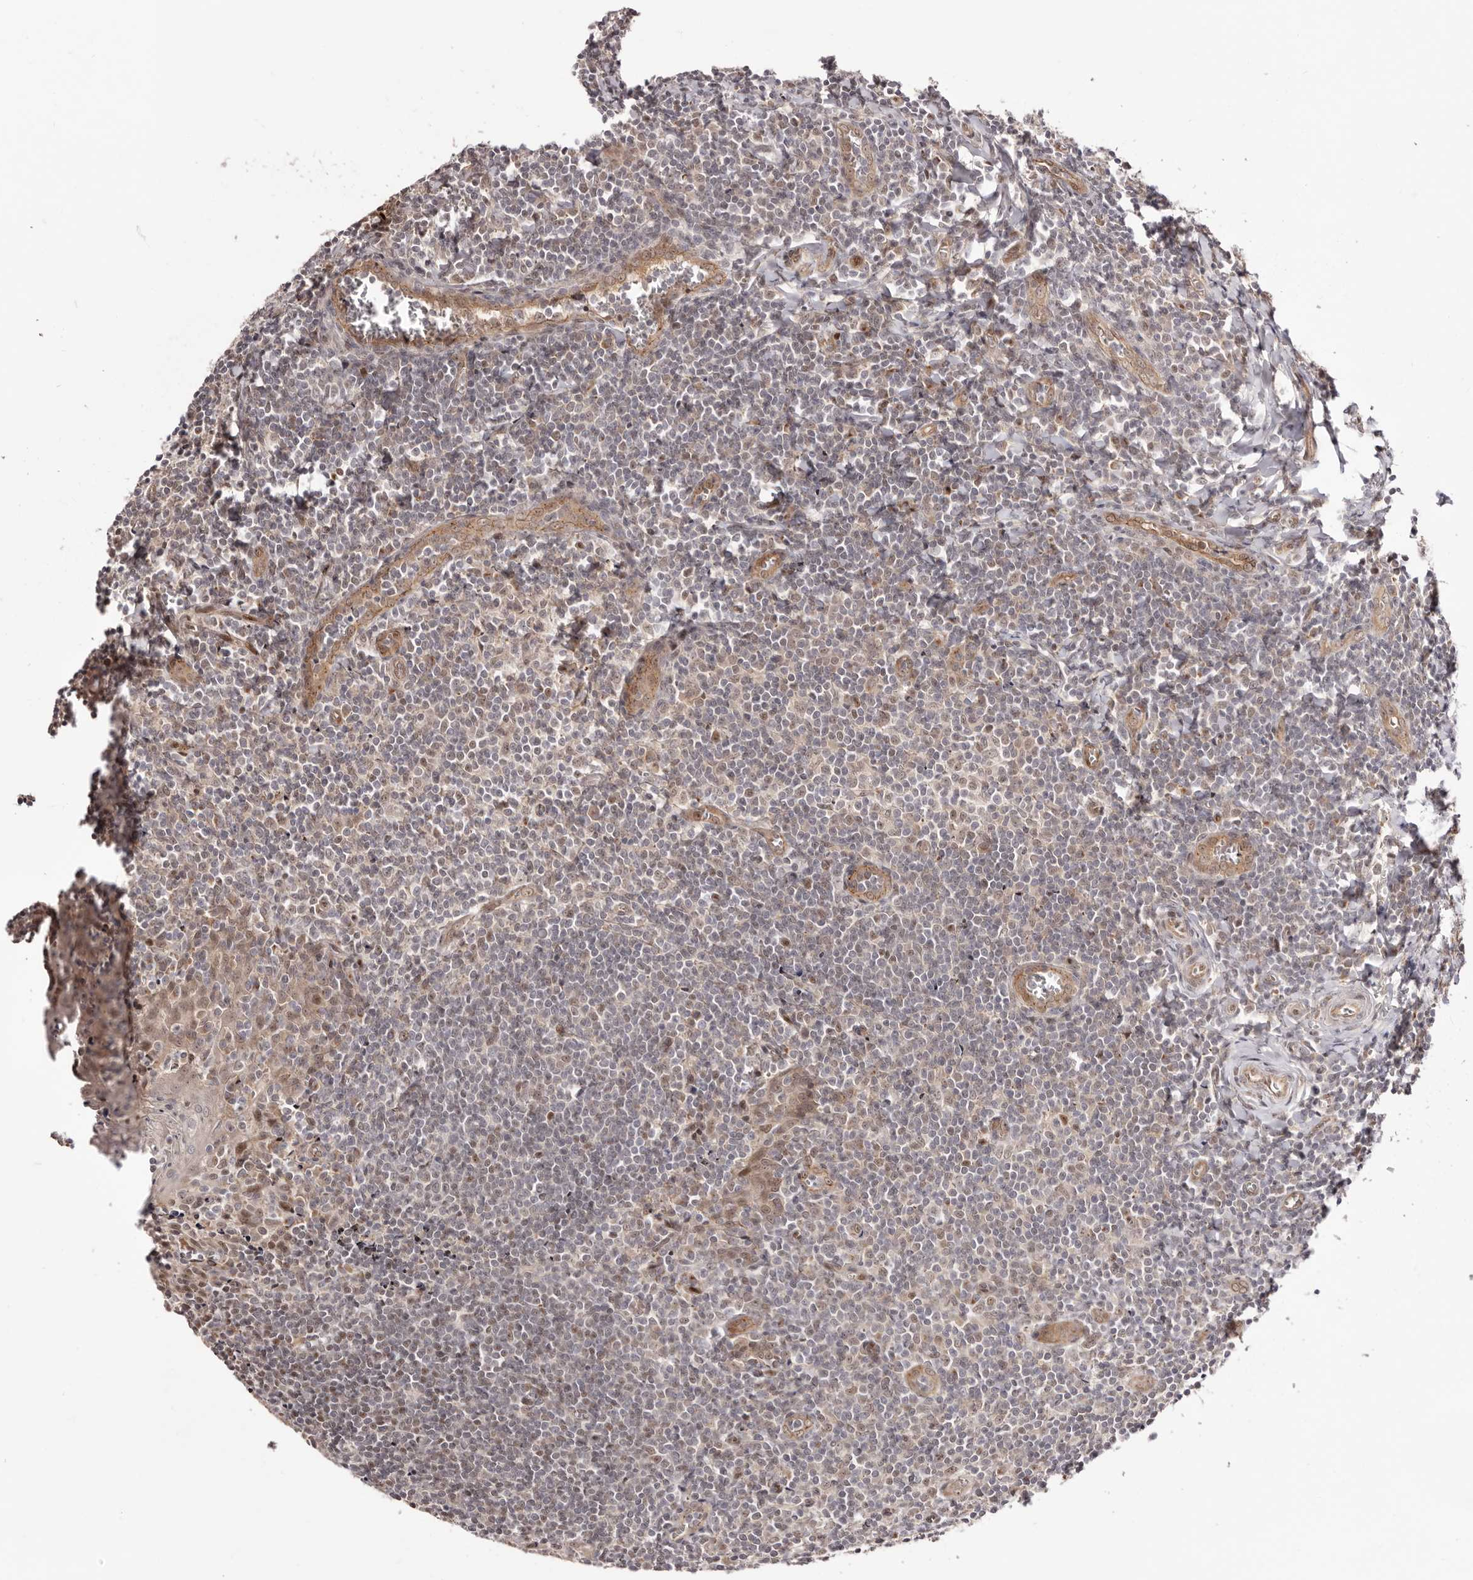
{"staining": {"intensity": "moderate", "quantity": "<25%", "location": "nuclear"}, "tissue": "tonsil", "cell_type": "Germinal center cells", "image_type": "normal", "snomed": [{"axis": "morphology", "description": "Normal tissue, NOS"}, {"axis": "topography", "description": "Tonsil"}], "caption": "DAB (3,3'-diaminobenzidine) immunohistochemical staining of normal tonsil reveals moderate nuclear protein positivity in about <25% of germinal center cells. The protein is shown in brown color, while the nuclei are stained blue.", "gene": "EGR3", "patient": {"sex": "male", "age": 27}}